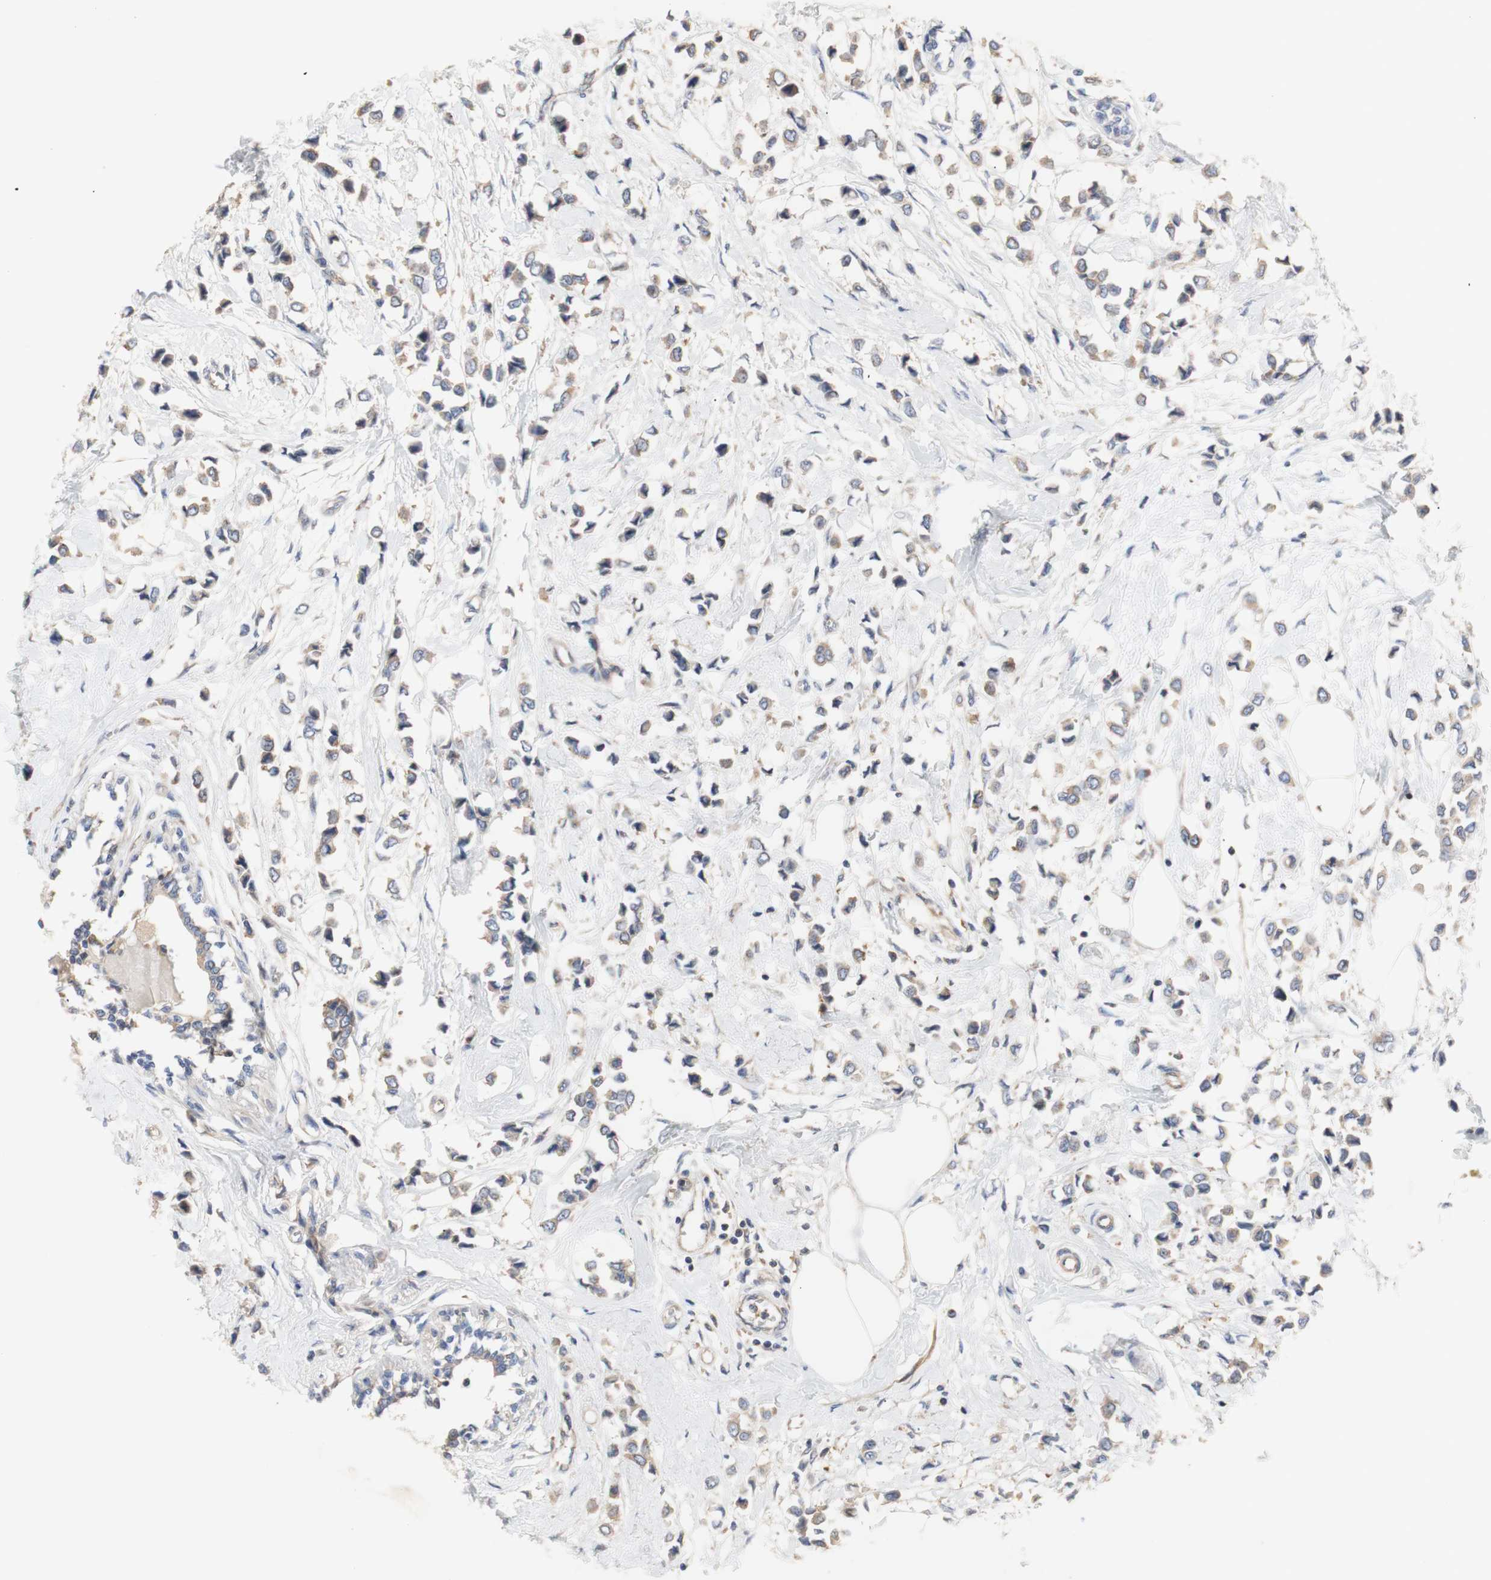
{"staining": {"intensity": "weak", "quantity": ">75%", "location": "cytoplasmic/membranous"}, "tissue": "breast cancer", "cell_type": "Tumor cells", "image_type": "cancer", "snomed": [{"axis": "morphology", "description": "Lobular carcinoma"}, {"axis": "topography", "description": "Breast"}], "caption": "Brown immunohistochemical staining in breast cancer demonstrates weak cytoplasmic/membranous expression in about >75% of tumor cells.", "gene": "IKBKG", "patient": {"sex": "female", "age": 51}}